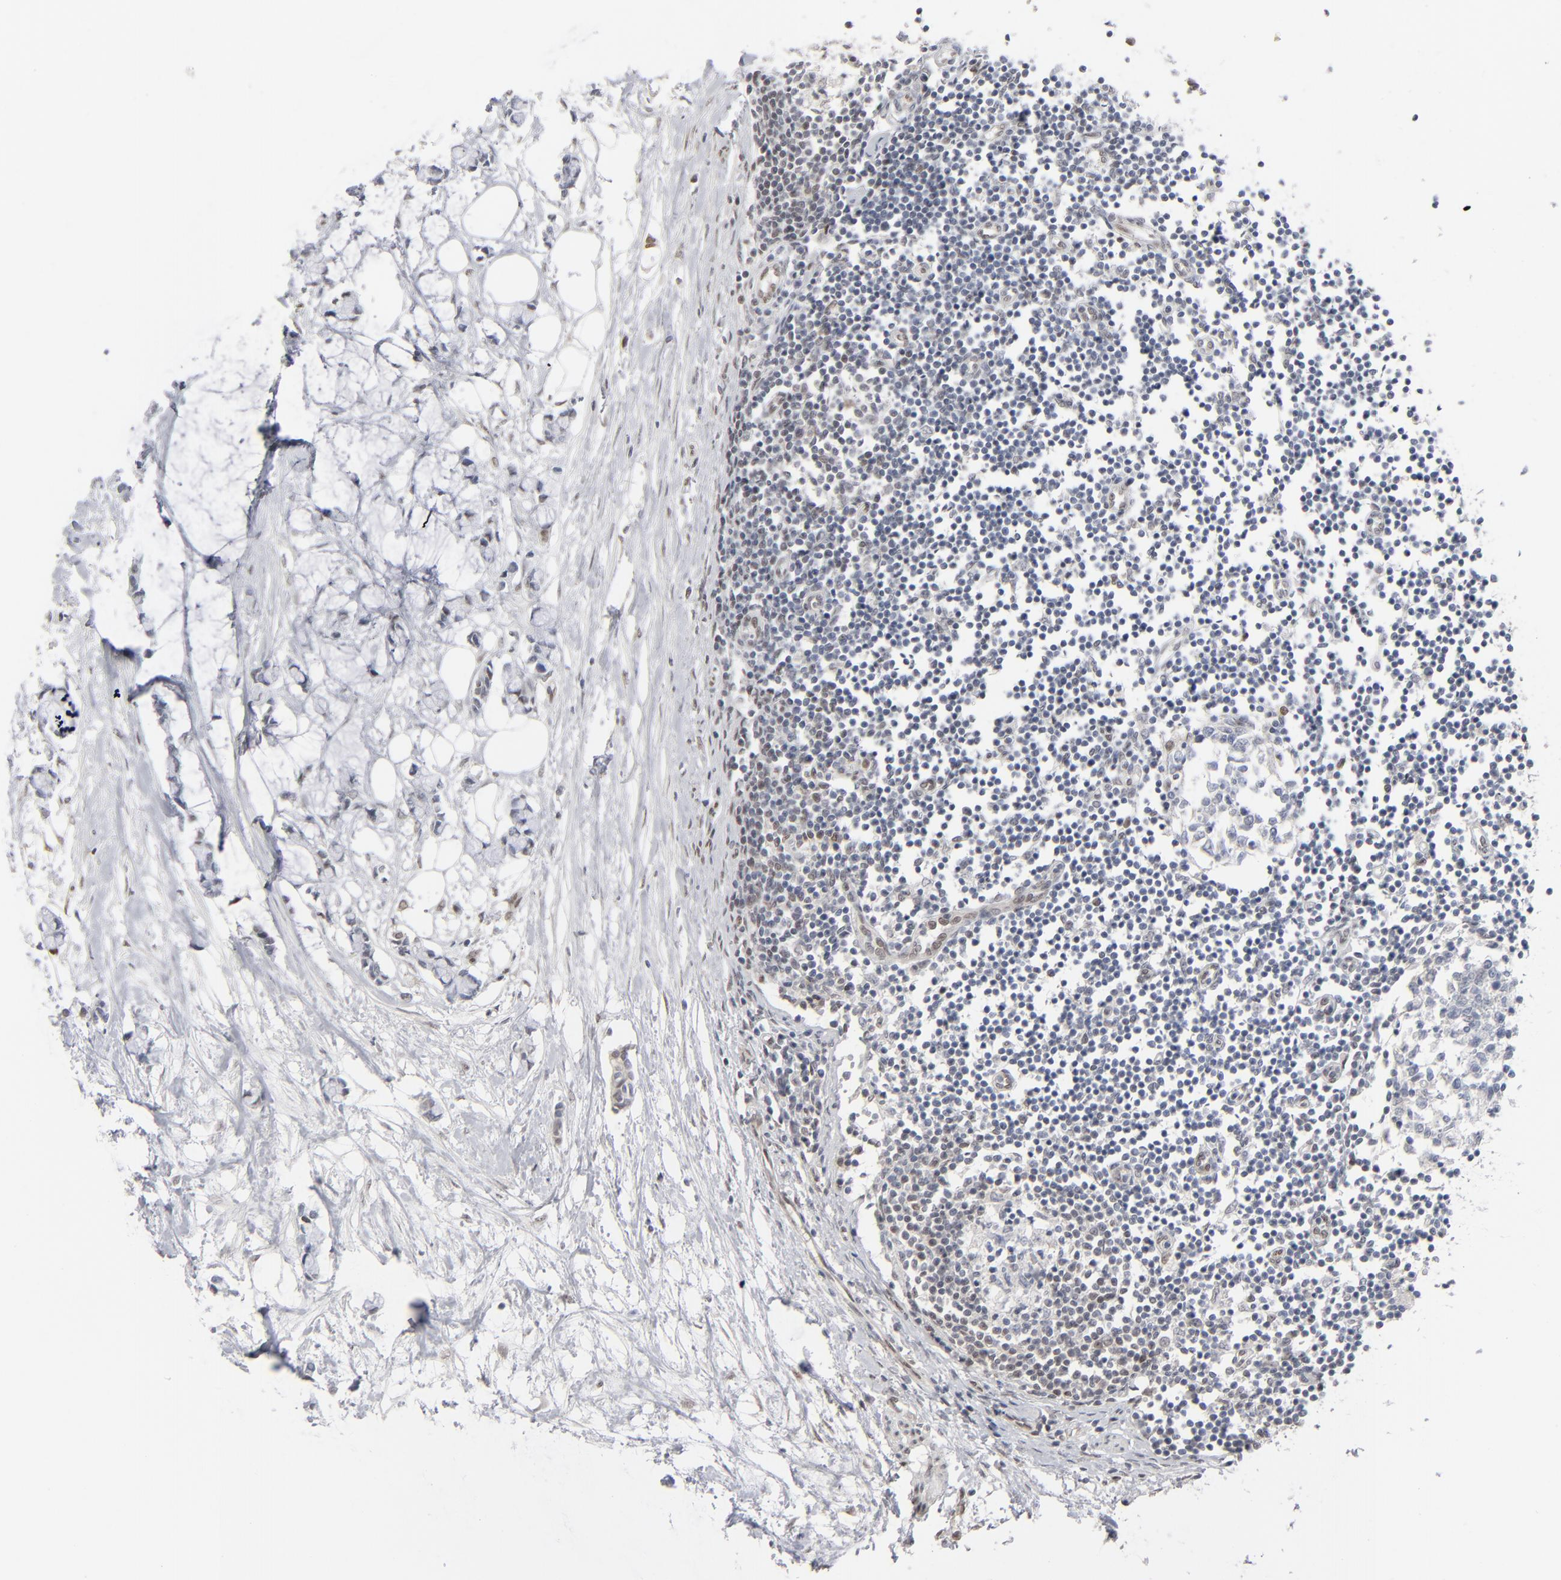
{"staining": {"intensity": "weak", "quantity": ">75%", "location": "cytoplasmic/membranous,nuclear"}, "tissue": "colorectal cancer", "cell_type": "Tumor cells", "image_type": "cancer", "snomed": [{"axis": "morphology", "description": "Normal tissue, NOS"}, {"axis": "morphology", "description": "Adenocarcinoma, NOS"}, {"axis": "topography", "description": "Colon"}, {"axis": "topography", "description": "Peripheral nerve tissue"}], "caption": "An image showing weak cytoplasmic/membranous and nuclear positivity in about >75% of tumor cells in colorectal adenocarcinoma, as visualized by brown immunohistochemical staining.", "gene": "IRF9", "patient": {"sex": "male", "age": 14}}